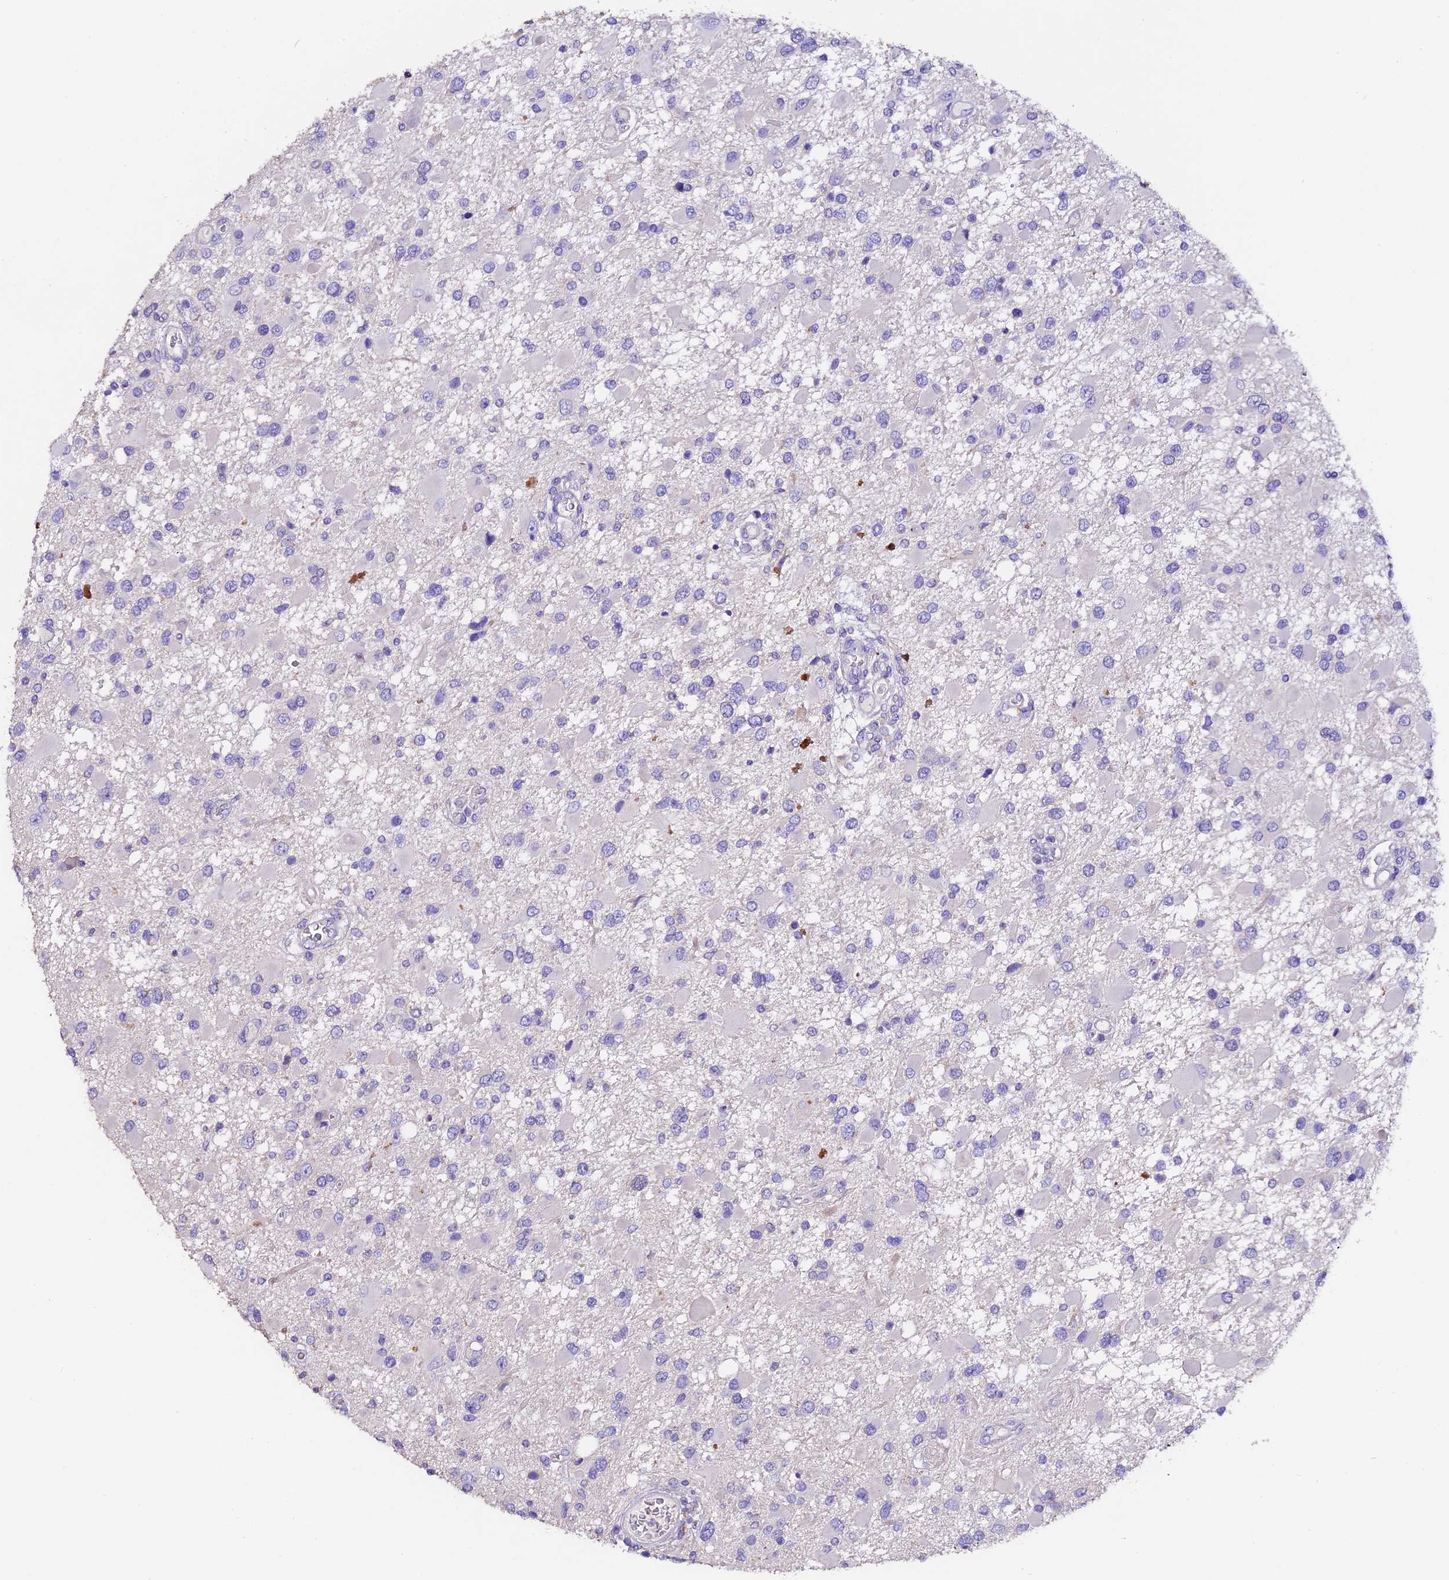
{"staining": {"intensity": "negative", "quantity": "none", "location": "none"}, "tissue": "glioma", "cell_type": "Tumor cells", "image_type": "cancer", "snomed": [{"axis": "morphology", "description": "Glioma, malignant, High grade"}, {"axis": "topography", "description": "Brain"}], "caption": "This is an immunohistochemistry micrograph of malignant glioma (high-grade). There is no positivity in tumor cells.", "gene": "FBXW9", "patient": {"sex": "male", "age": 53}}